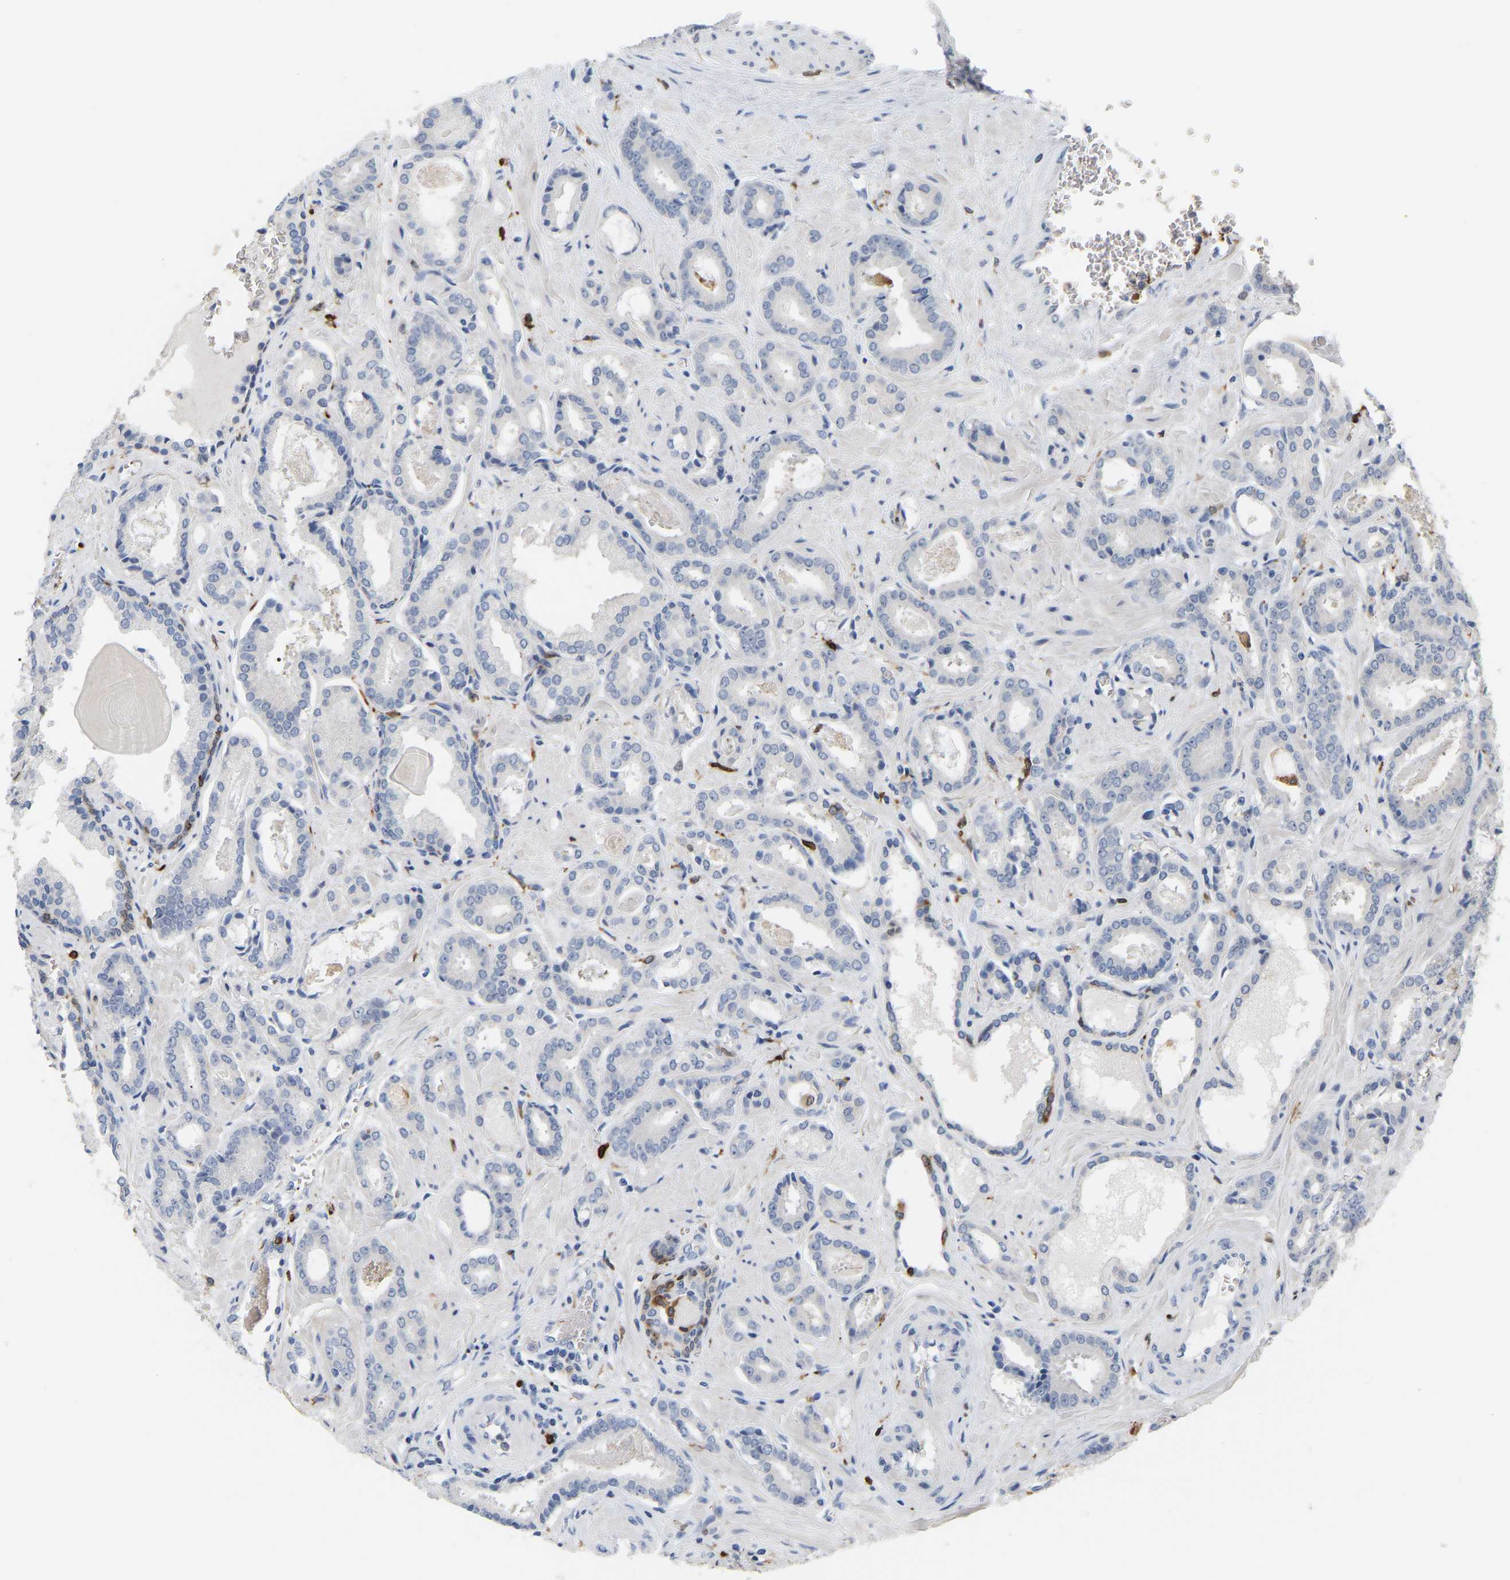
{"staining": {"intensity": "negative", "quantity": "none", "location": "none"}, "tissue": "prostate cancer", "cell_type": "Tumor cells", "image_type": "cancer", "snomed": [{"axis": "morphology", "description": "Adenocarcinoma, Low grade"}, {"axis": "topography", "description": "Prostate"}], "caption": "There is no significant staining in tumor cells of prostate cancer (adenocarcinoma (low-grade)).", "gene": "PTGS1", "patient": {"sex": "male", "age": 53}}